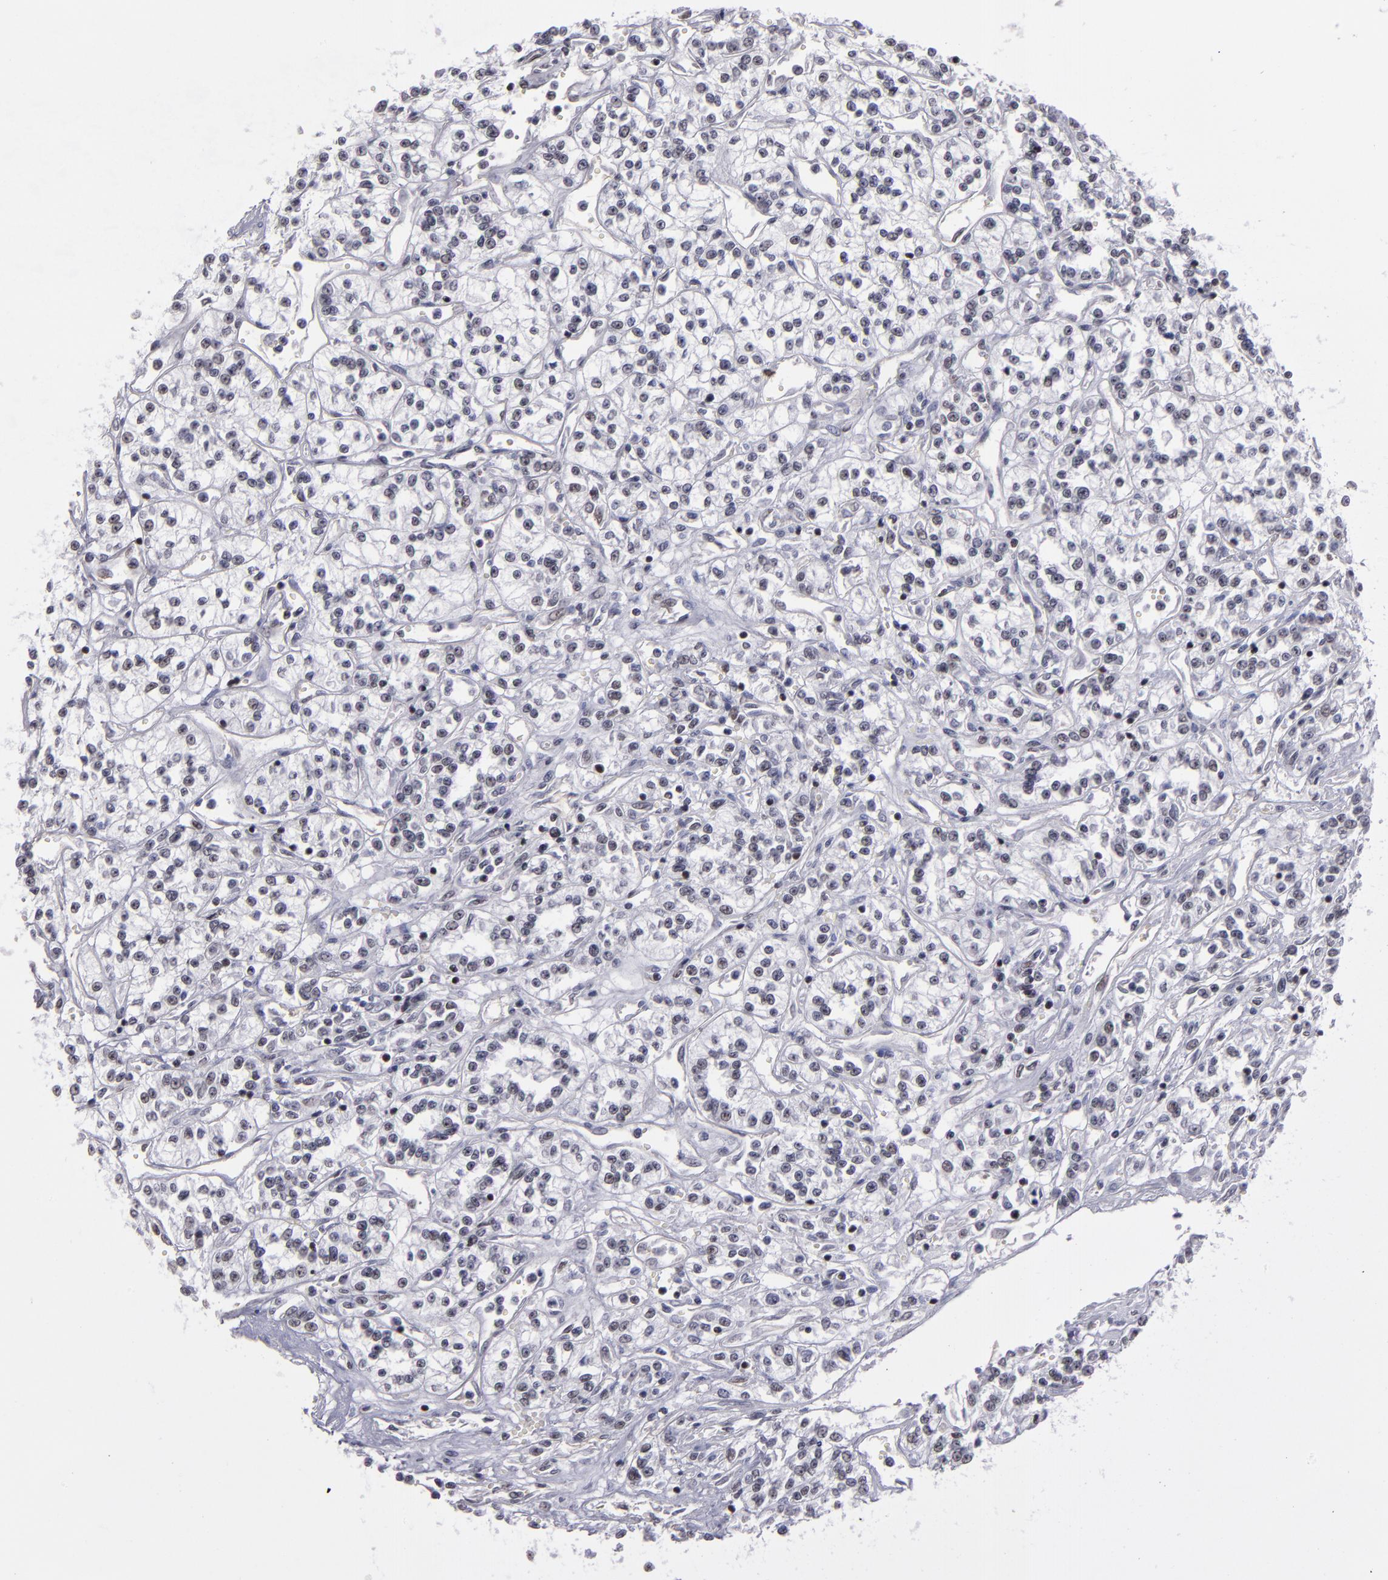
{"staining": {"intensity": "weak", "quantity": "<25%", "location": "nuclear"}, "tissue": "renal cancer", "cell_type": "Tumor cells", "image_type": "cancer", "snomed": [{"axis": "morphology", "description": "Adenocarcinoma, NOS"}, {"axis": "topography", "description": "Kidney"}], "caption": "DAB immunohistochemical staining of human renal adenocarcinoma displays no significant expression in tumor cells.", "gene": "TERF2", "patient": {"sex": "female", "age": 76}}